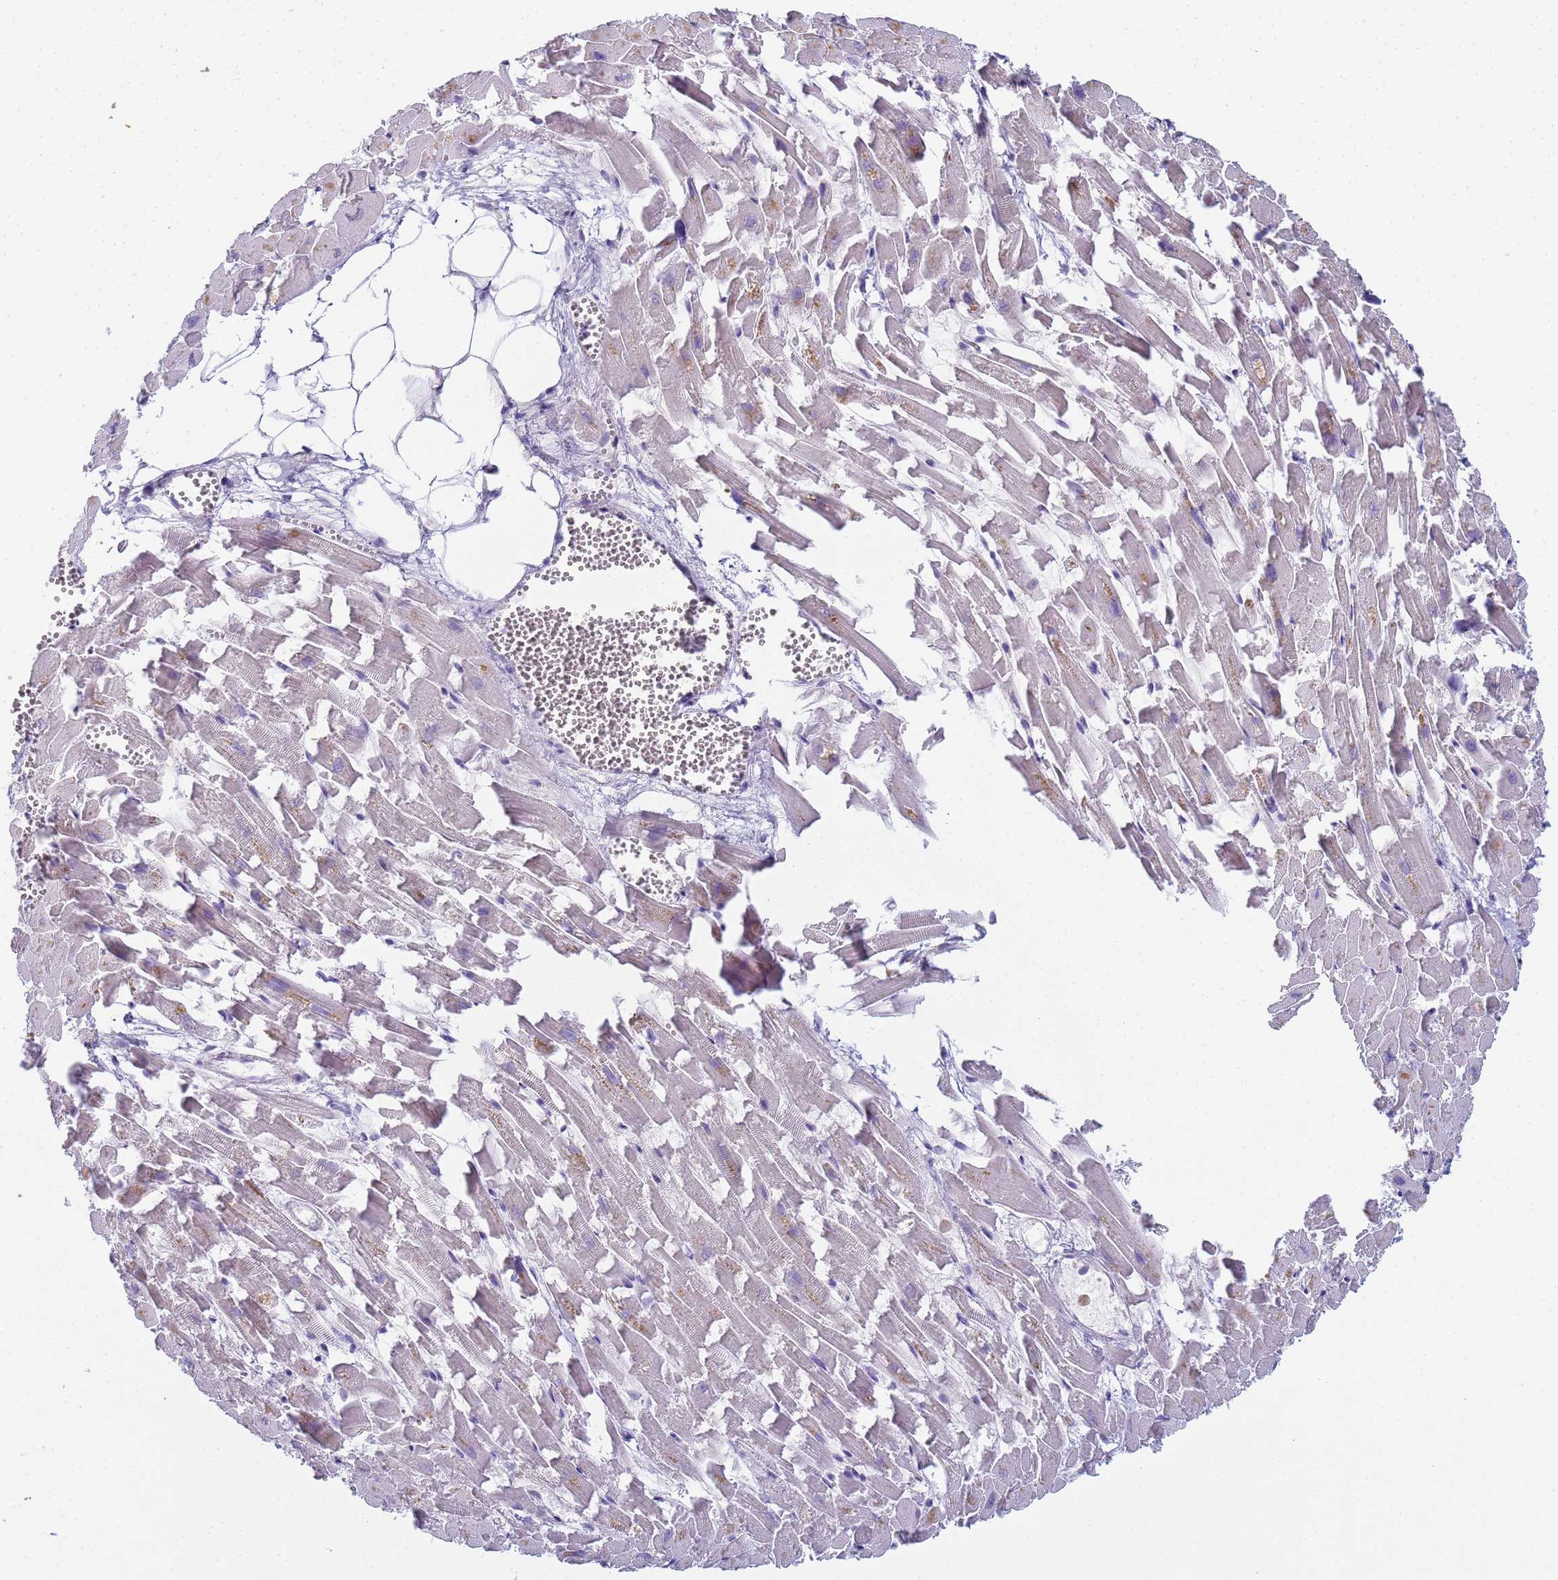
{"staining": {"intensity": "negative", "quantity": "none", "location": "none"}, "tissue": "heart muscle", "cell_type": "Cardiomyocytes", "image_type": "normal", "snomed": [{"axis": "morphology", "description": "Normal tissue, NOS"}, {"axis": "topography", "description": "Heart"}], "caption": "Immunohistochemistry photomicrograph of normal heart muscle: heart muscle stained with DAB (3,3'-diaminobenzidine) shows no significant protein positivity in cardiomyocytes. The staining is performed using DAB (3,3'-diaminobenzidine) brown chromogen with nuclei counter-stained in using hematoxylin.", "gene": "CR1", "patient": {"sex": "female", "age": 64}}